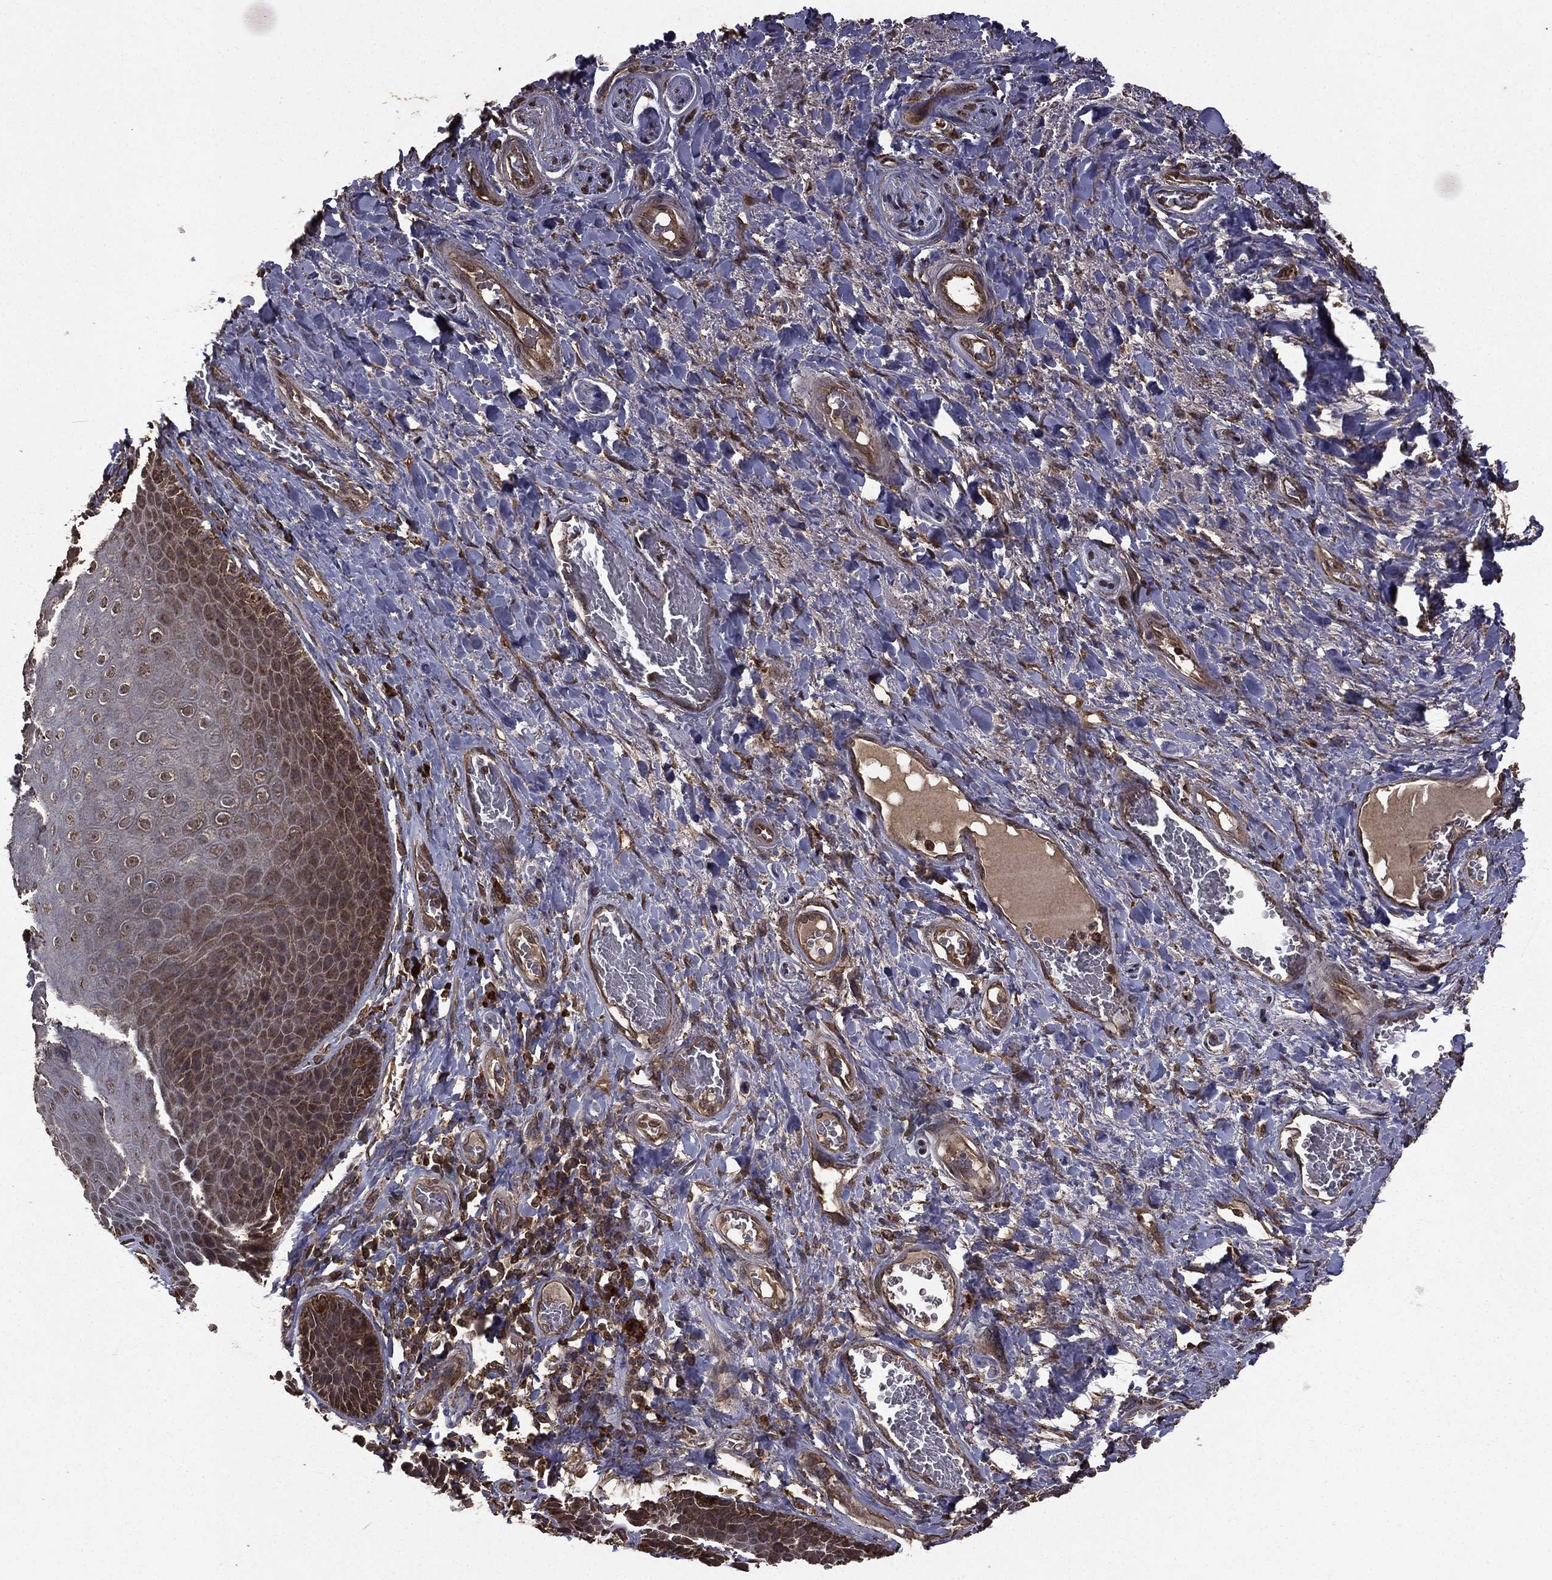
{"staining": {"intensity": "weak", "quantity": "25%-75%", "location": "cytoplasmic/membranous"}, "tissue": "skin", "cell_type": "Epidermal cells", "image_type": "normal", "snomed": [{"axis": "morphology", "description": "Normal tissue, NOS"}, {"axis": "topography", "description": "Skeletal muscle"}, {"axis": "topography", "description": "Anal"}, {"axis": "topography", "description": "Peripheral nerve tissue"}], "caption": "The photomicrograph displays a brown stain indicating the presence of a protein in the cytoplasmic/membranous of epidermal cells in skin.", "gene": "BIRC6", "patient": {"sex": "male", "age": 53}}